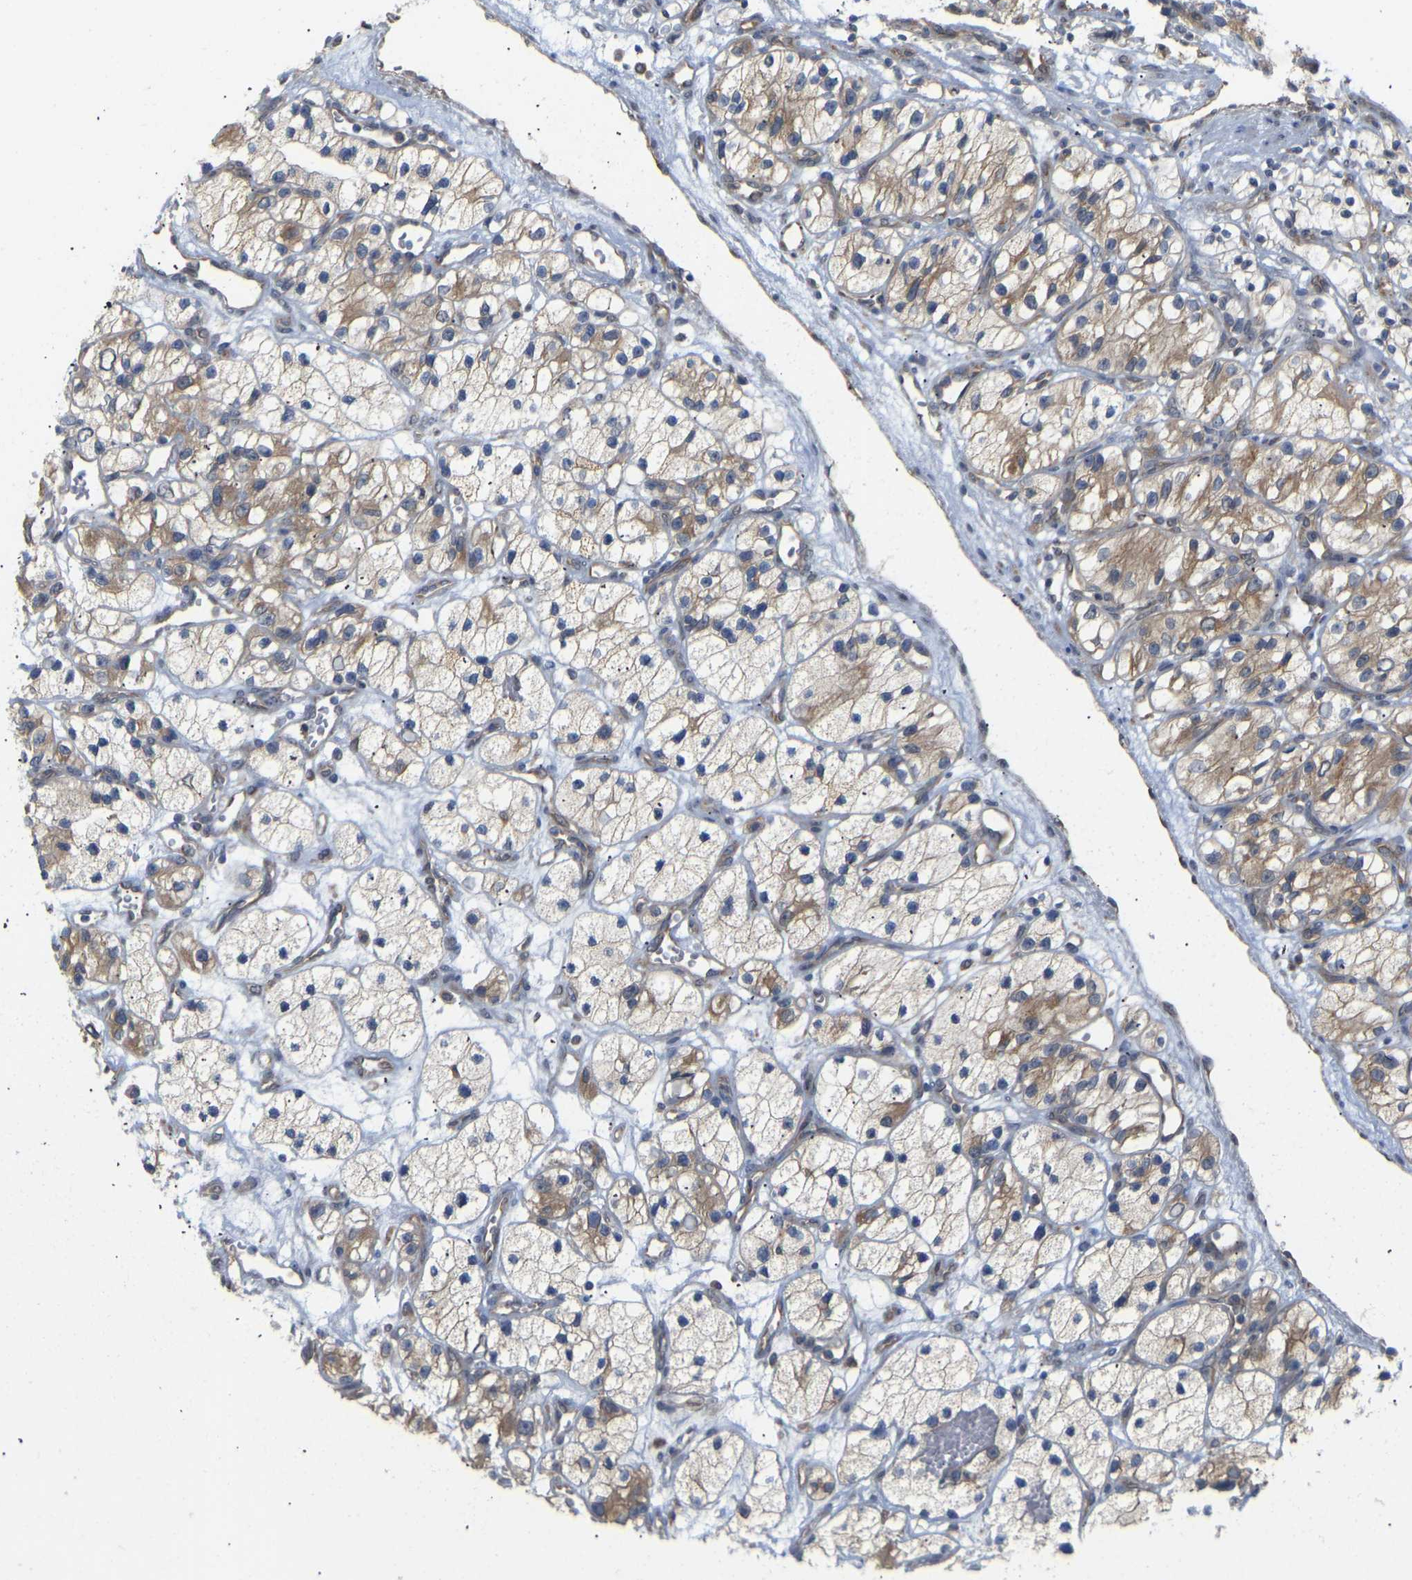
{"staining": {"intensity": "moderate", "quantity": ">75%", "location": "cytoplasmic/membranous"}, "tissue": "renal cancer", "cell_type": "Tumor cells", "image_type": "cancer", "snomed": [{"axis": "morphology", "description": "Adenocarcinoma, NOS"}, {"axis": "topography", "description": "Kidney"}], "caption": "An immunohistochemistry histopathology image of tumor tissue is shown. Protein staining in brown labels moderate cytoplasmic/membranous positivity in renal adenocarcinoma within tumor cells.", "gene": "BEND3", "patient": {"sex": "female", "age": 57}}